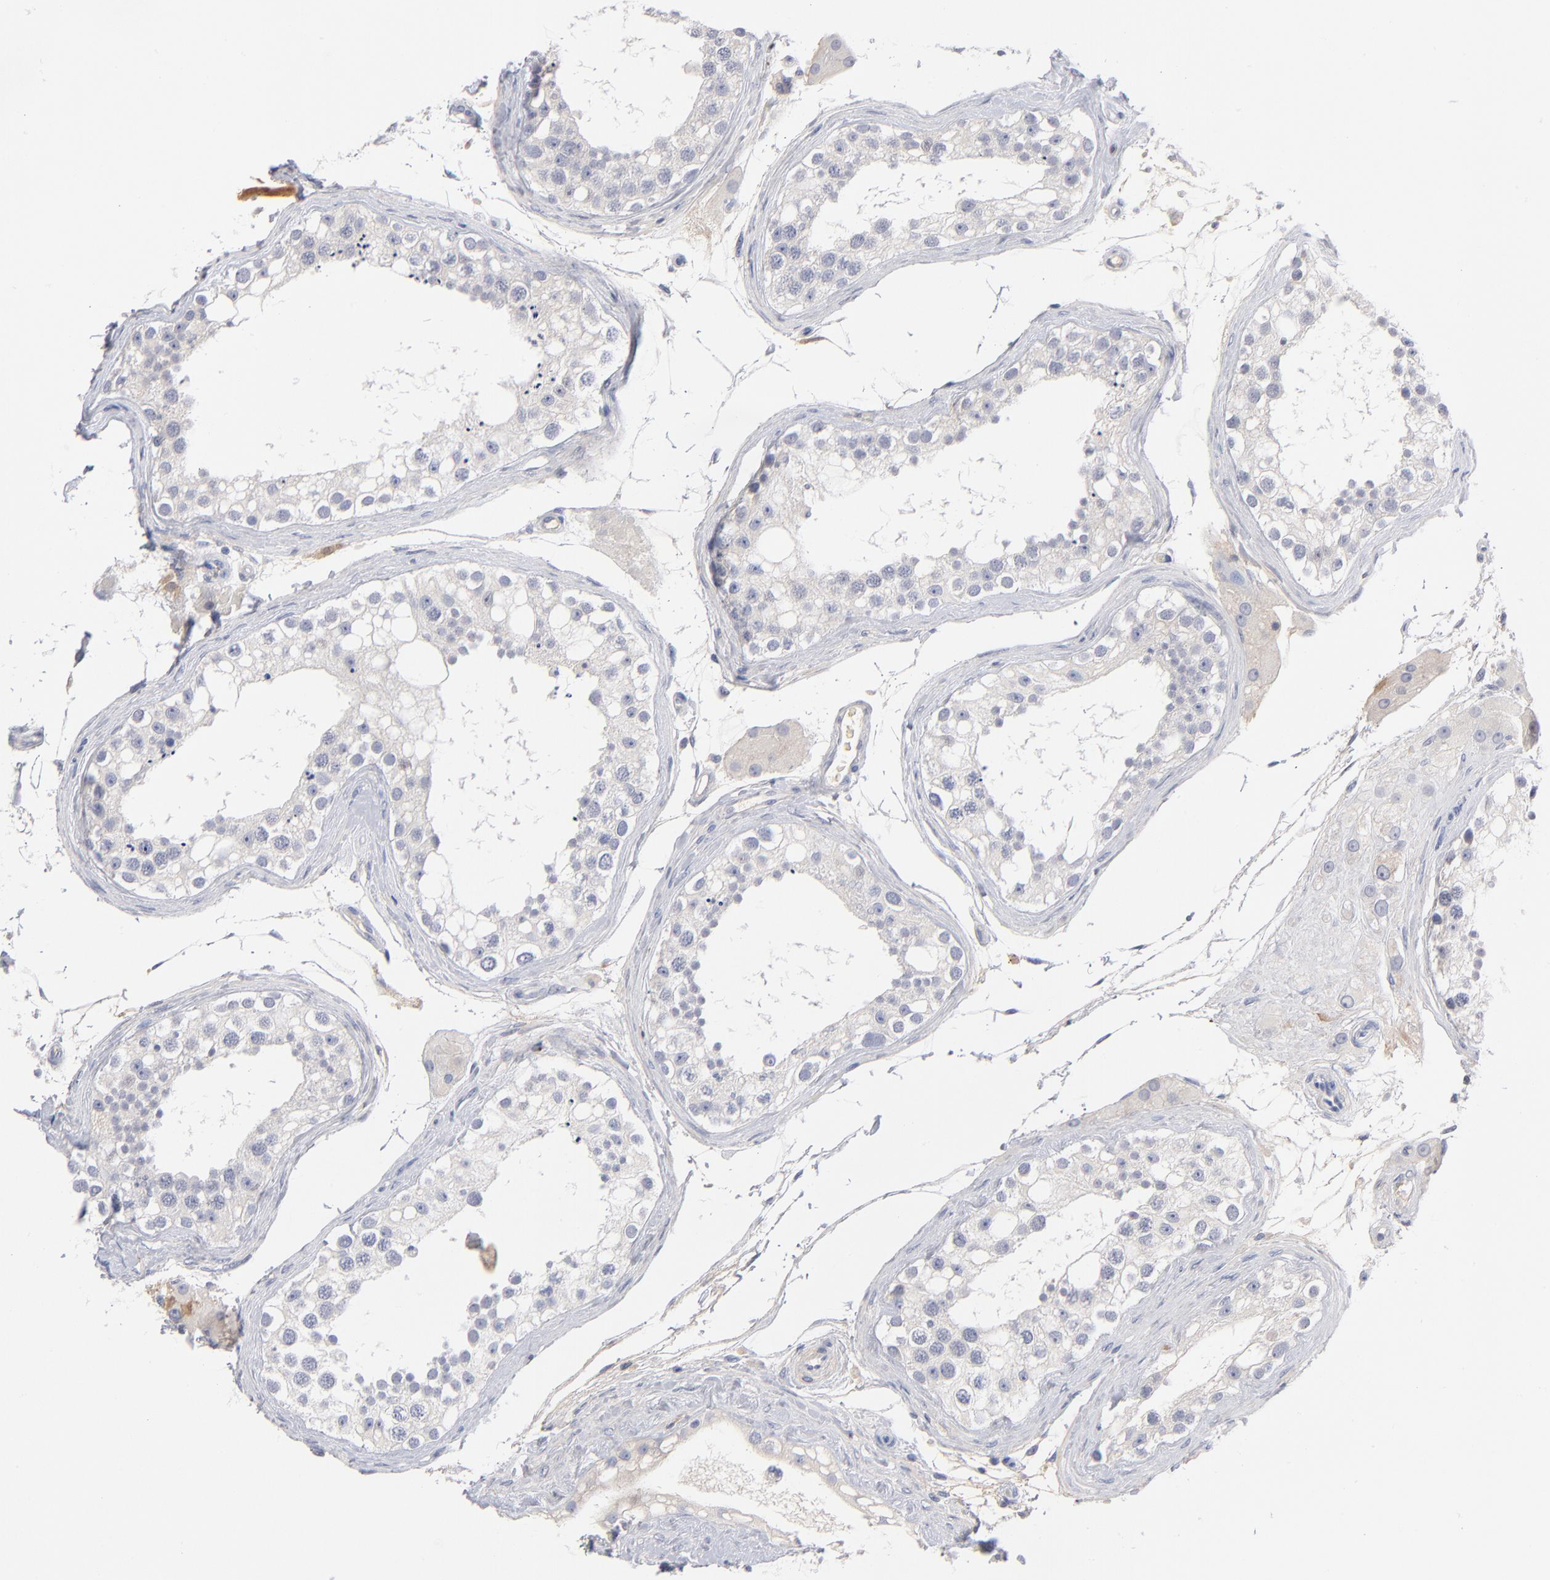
{"staining": {"intensity": "negative", "quantity": "none", "location": "none"}, "tissue": "testis", "cell_type": "Cells in seminiferous ducts", "image_type": "normal", "snomed": [{"axis": "morphology", "description": "Normal tissue, NOS"}, {"axis": "topography", "description": "Testis"}], "caption": "Immunohistochemistry histopathology image of normal testis: human testis stained with DAB reveals no significant protein expression in cells in seminiferous ducts.", "gene": "F12", "patient": {"sex": "male", "age": 68}}